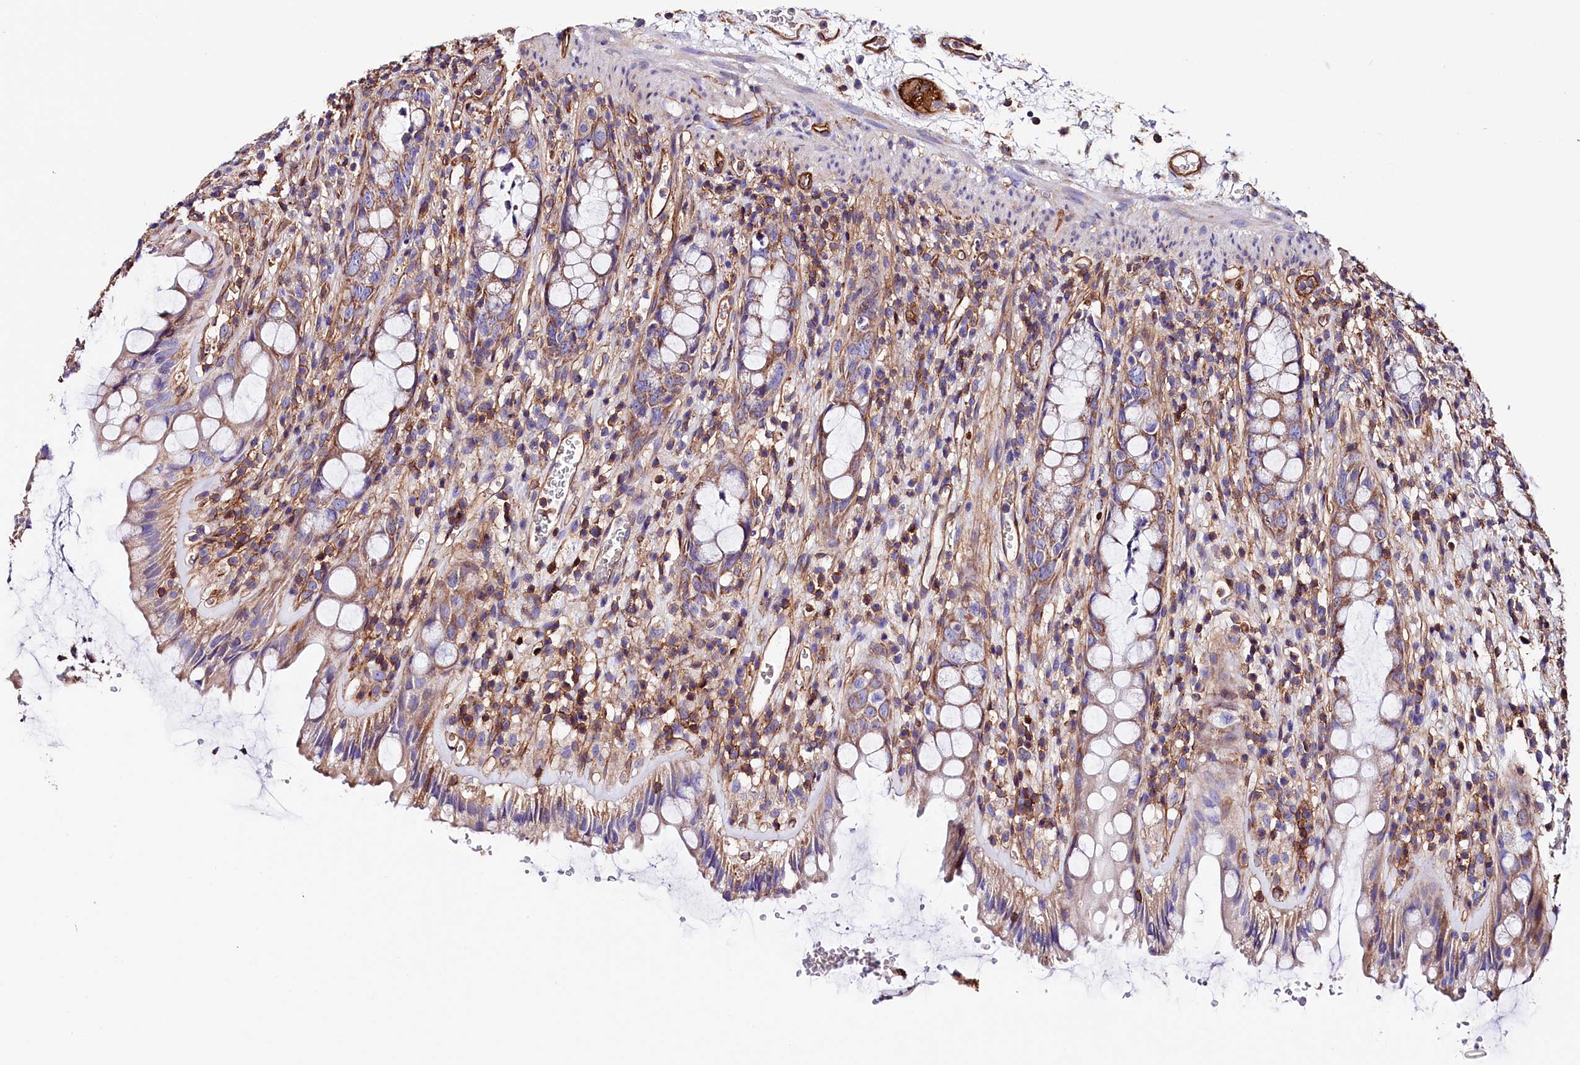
{"staining": {"intensity": "moderate", "quantity": "25%-75%", "location": "cytoplasmic/membranous"}, "tissue": "rectum", "cell_type": "Glandular cells", "image_type": "normal", "snomed": [{"axis": "morphology", "description": "Normal tissue, NOS"}, {"axis": "topography", "description": "Rectum"}], "caption": "Protein staining by IHC exhibits moderate cytoplasmic/membranous positivity in approximately 25%-75% of glandular cells in normal rectum. The staining is performed using DAB brown chromogen to label protein expression. The nuclei are counter-stained blue using hematoxylin.", "gene": "ATP2B4", "patient": {"sex": "female", "age": 57}}